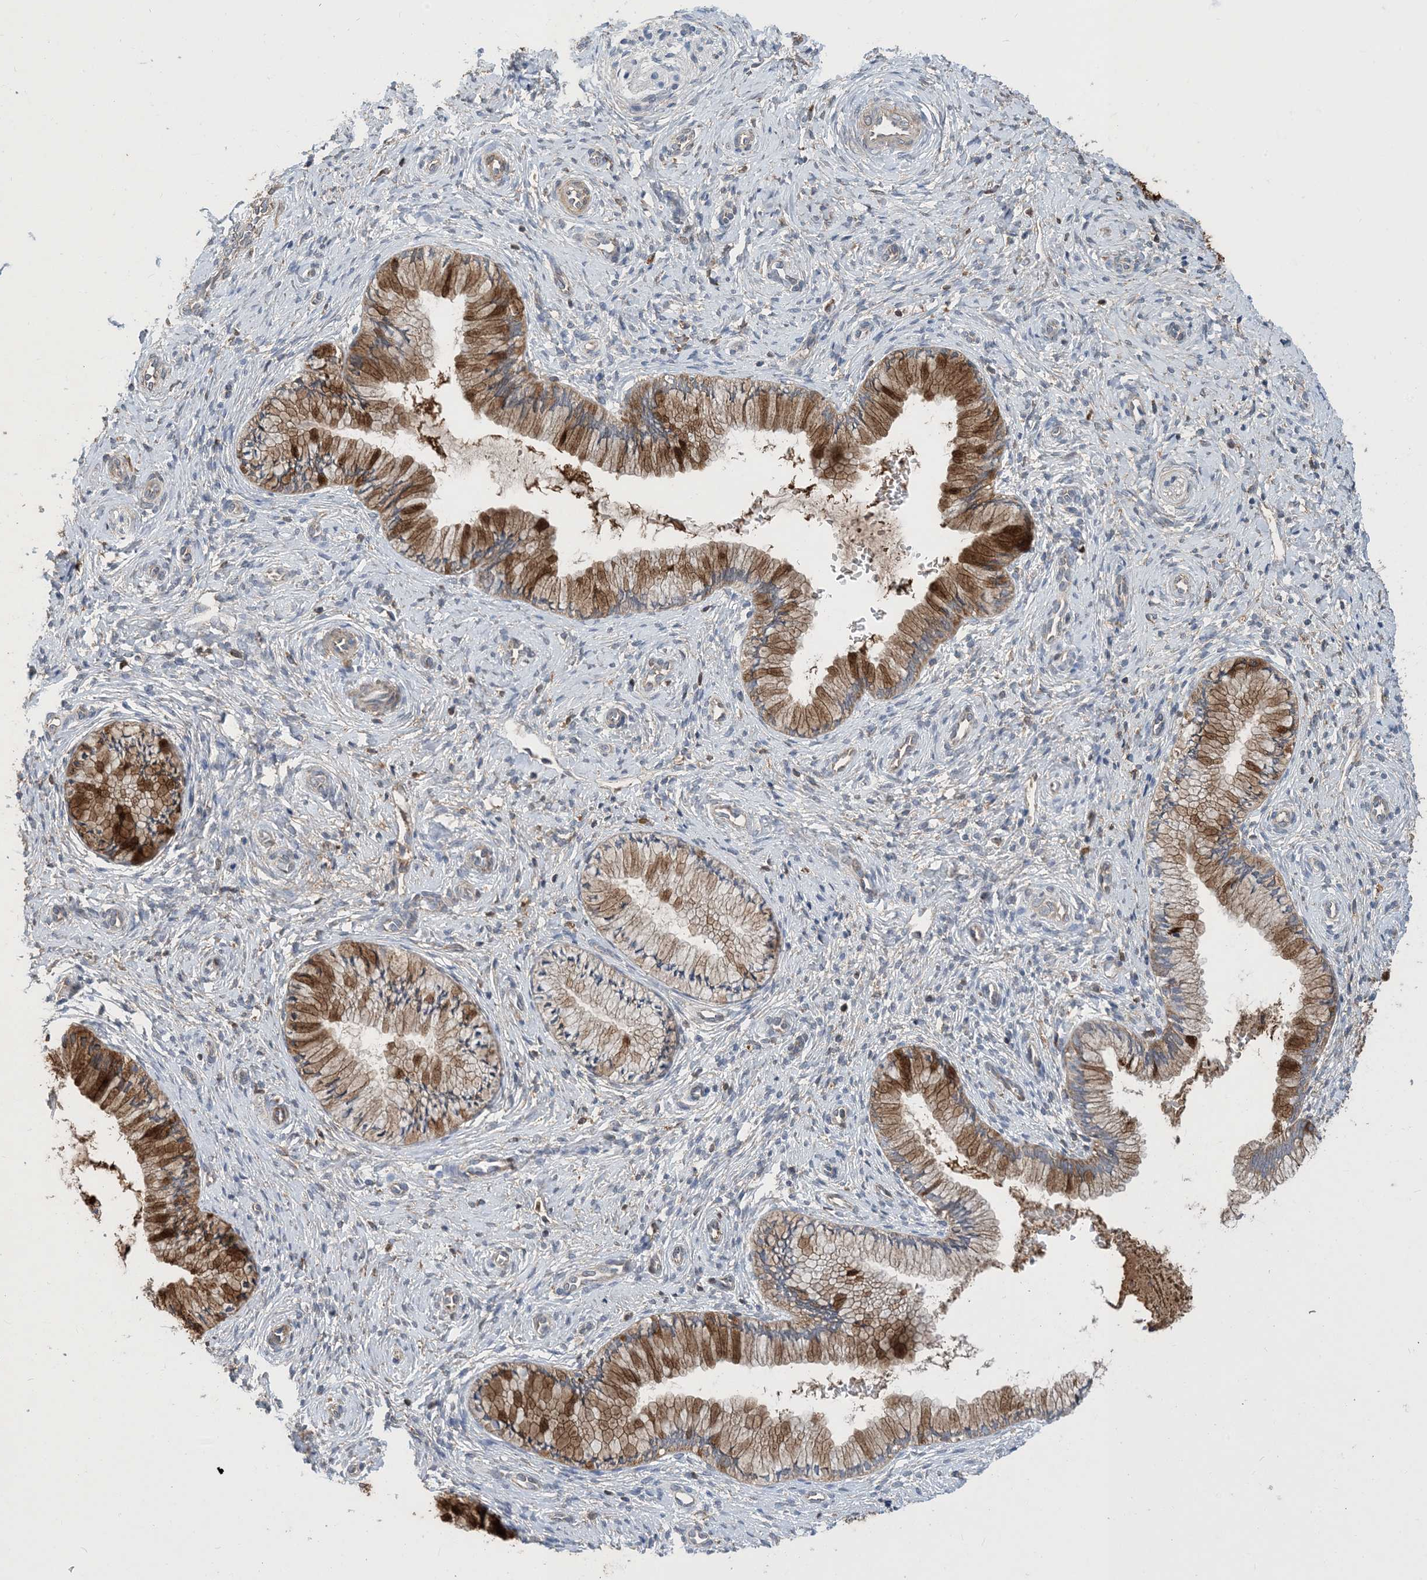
{"staining": {"intensity": "strong", "quantity": "25%-75%", "location": "cytoplasmic/membranous"}, "tissue": "cervix", "cell_type": "Glandular cells", "image_type": "normal", "snomed": [{"axis": "morphology", "description": "Normal tissue, NOS"}, {"axis": "topography", "description": "Cervix"}], "caption": "Strong cytoplasmic/membranous staining is present in about 25%-75% of glandular cells in benign cervix.", "gene": "STK19", "patient": {"sex": "female", "age": 27}}